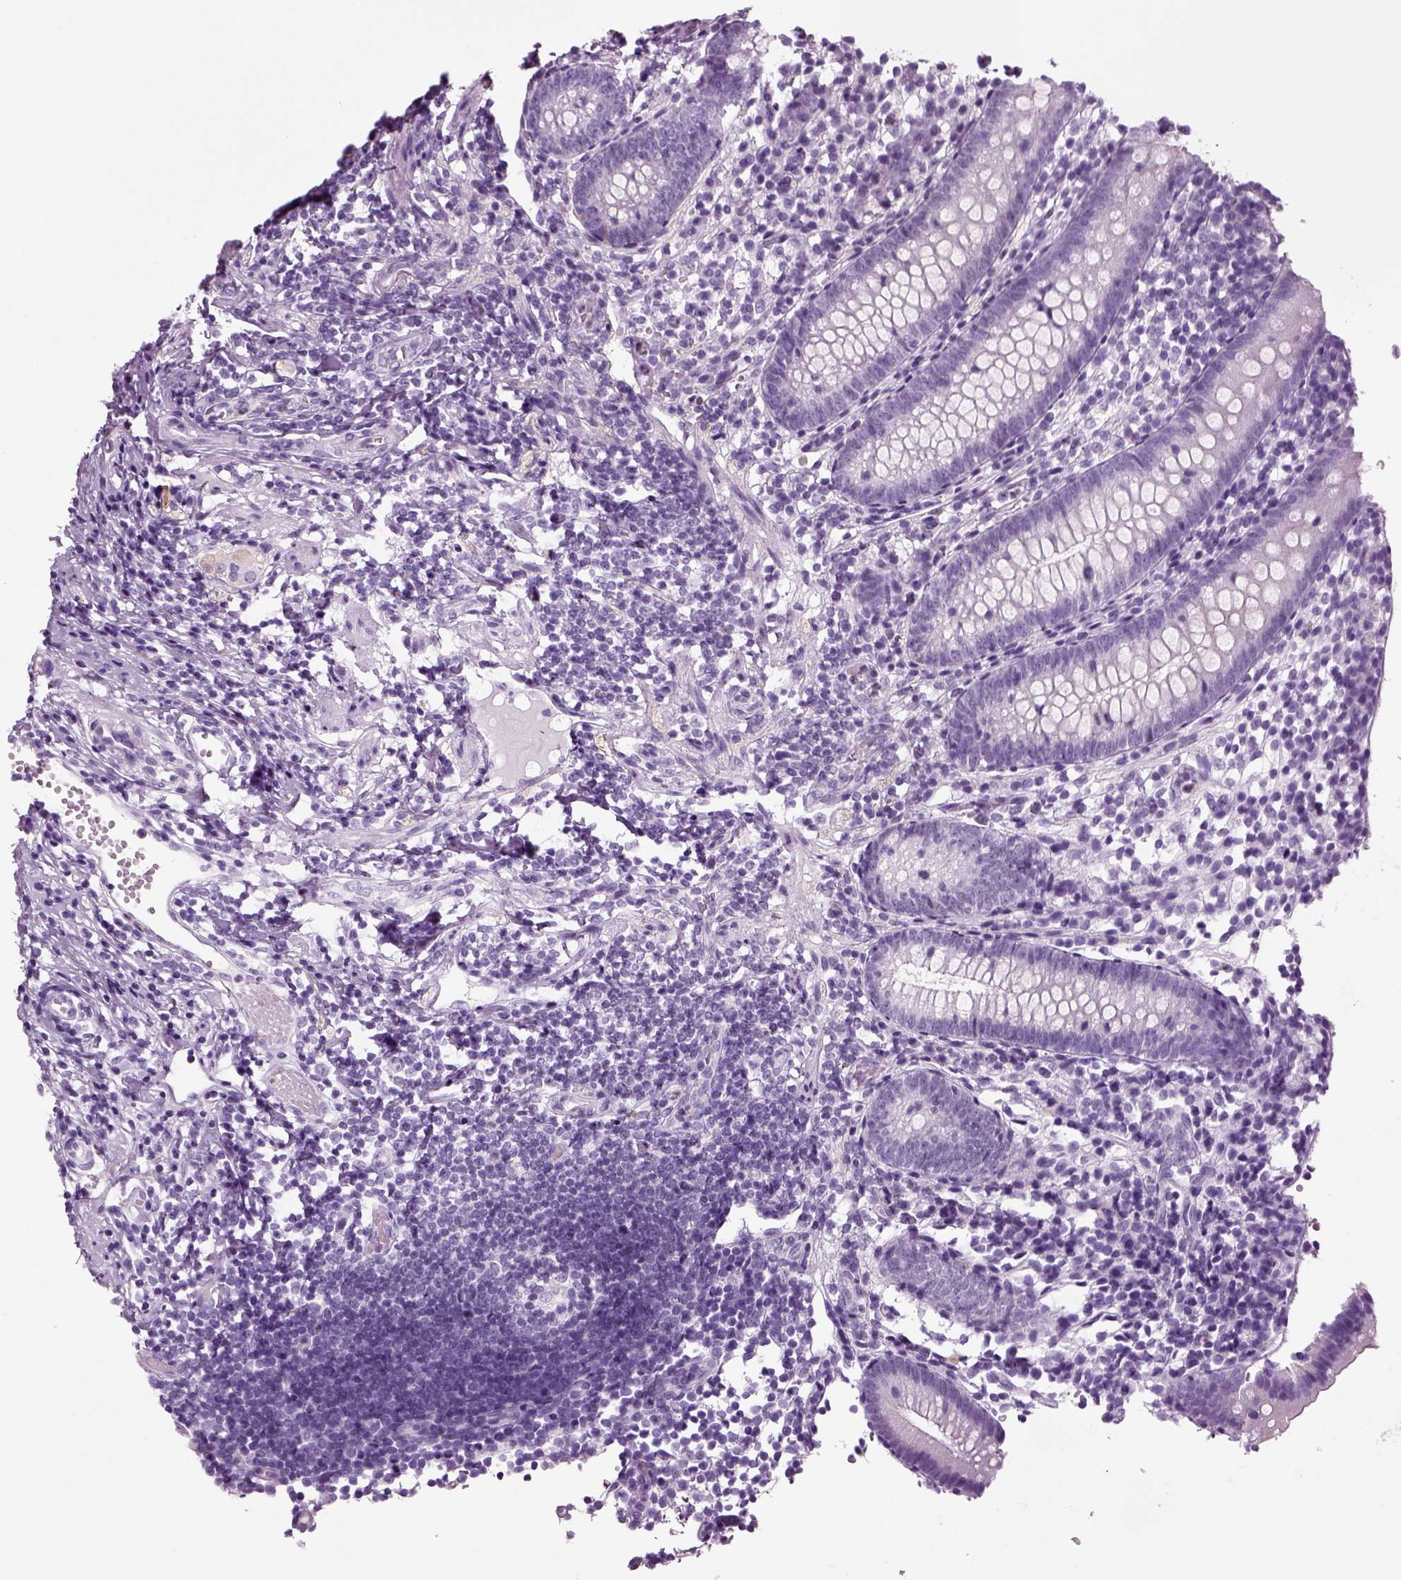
{"staining": {"intensity": "negative", "quantity": "none", "location": "none"}, "tissue": "appendix", "cell_type": "Glandular cells", "image_type": "normal", "snomed": [{"axis": "morphology", "description": "Normal tissue, NOS"}, {"axis": "topography", "description": "Appendix"}], "caption": "An immunohistochemistry (IHC) image of normal appendix is shown. There is no staining in glandular cells of appendix. (DAB (3,3'-diaminobenzidine) immunohistochemistry, high magnification).", "gene": "CRABP1", "patient": {"sex": "female", "age": 40}}